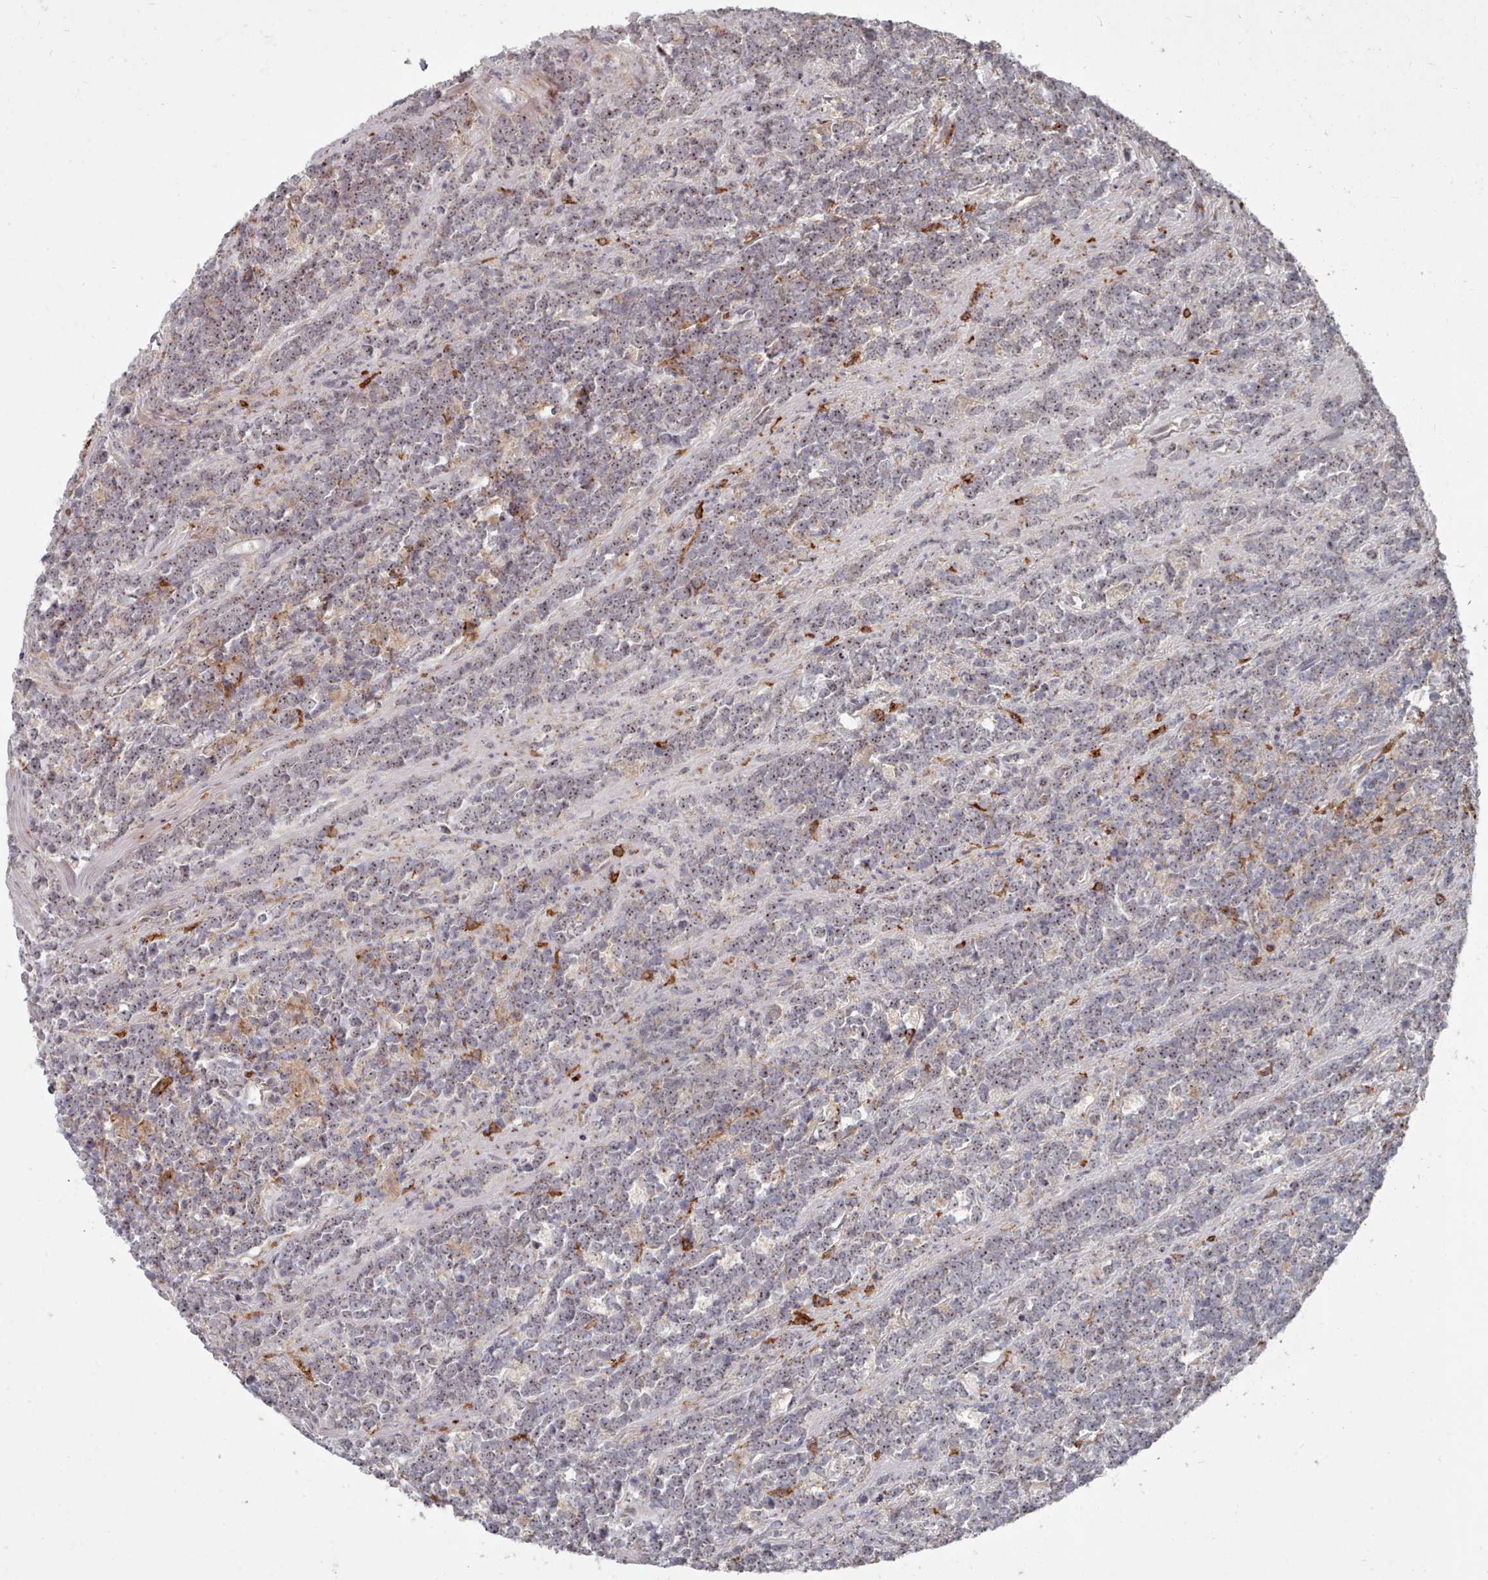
{"staining": {"intensity": "negative", "quantity": "none", "location": "none"}, "tissue": "lymphoma", "cell_type": "Tumor cells", "image_type": "cancer", "snomed": [{"axis": "morphology", "description": "Malignant lymphoma, non-Hodgkin's type, High grade"}, {"axis": "topography", "description": "Small intestine"}, {"axis": "topography", "description": "Colon"}], "caption": "Immunohistochemistry of high-grade malignant lymphoma, non-Hodgkin's type demonstrates no staining in tumor cells. The staining is performed using DAB (3,3'-diaminobenzidine) brown chromogen with nuclei counter-stained in using hematoxylin.", "gene": "COL8A2", "patient": {"sex": "male", "age": 8}}